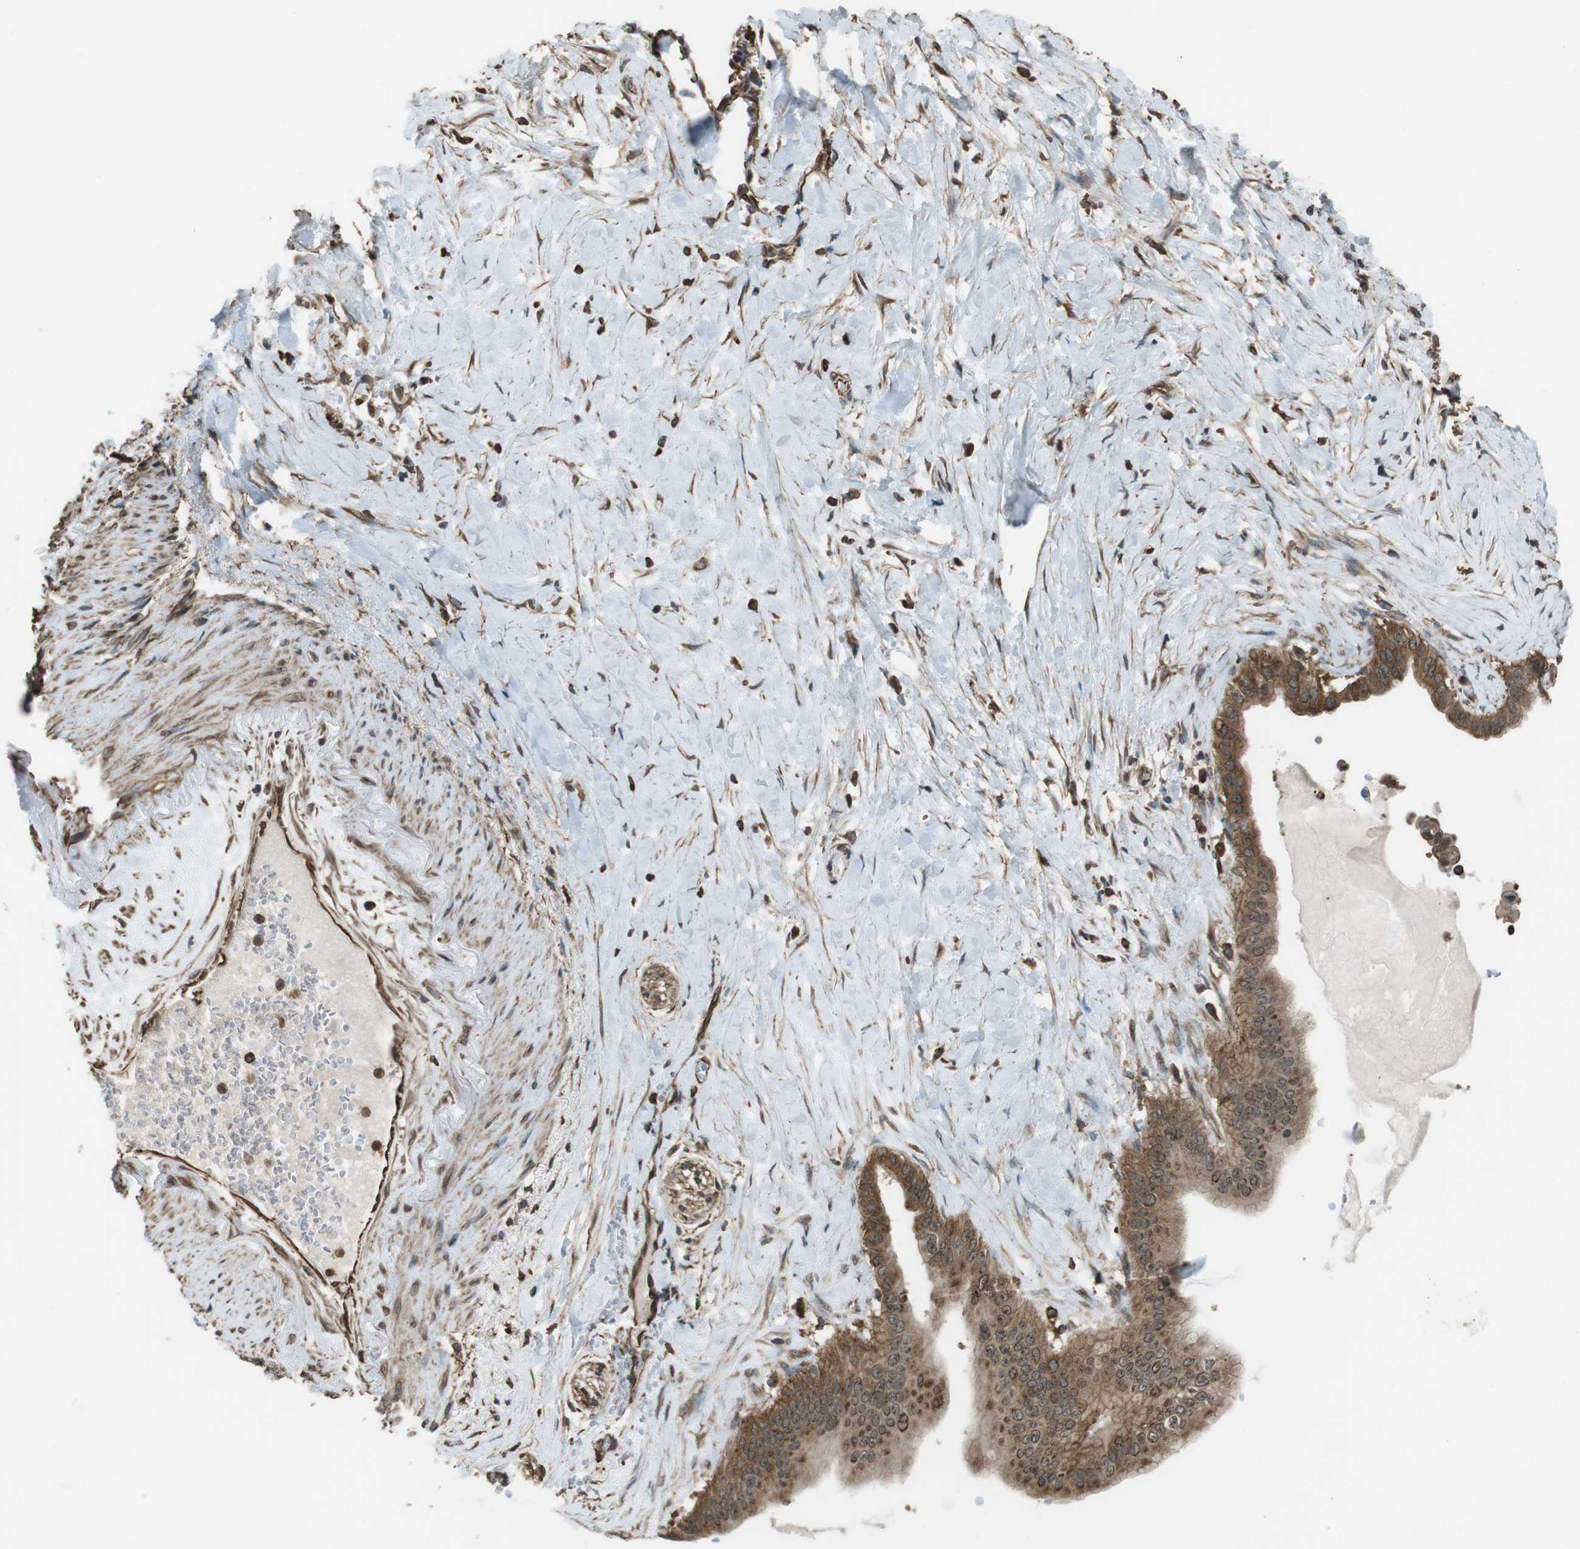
{"staining": {"intensity": "moderate", "quantity": ">75%", "location": "cytoplasmic/membranous"}, "tissue": "pancreatic cancer", "cell_type": "Tumor cells", "image_type": "cancer", "snomed": [{"axis": "morphology", "description": "Adenocarcinoma, NOS"}, {"axis": "topography", "description": "Pancreas"}], "caption": "Protein analysis of pancreatic cancer tissue shows moderate cytoplasmic/membranous positivity in approximately >75% of tumor cells.", "gene": "PA2G4", "patient": {"sex": "male", "age": 55}}